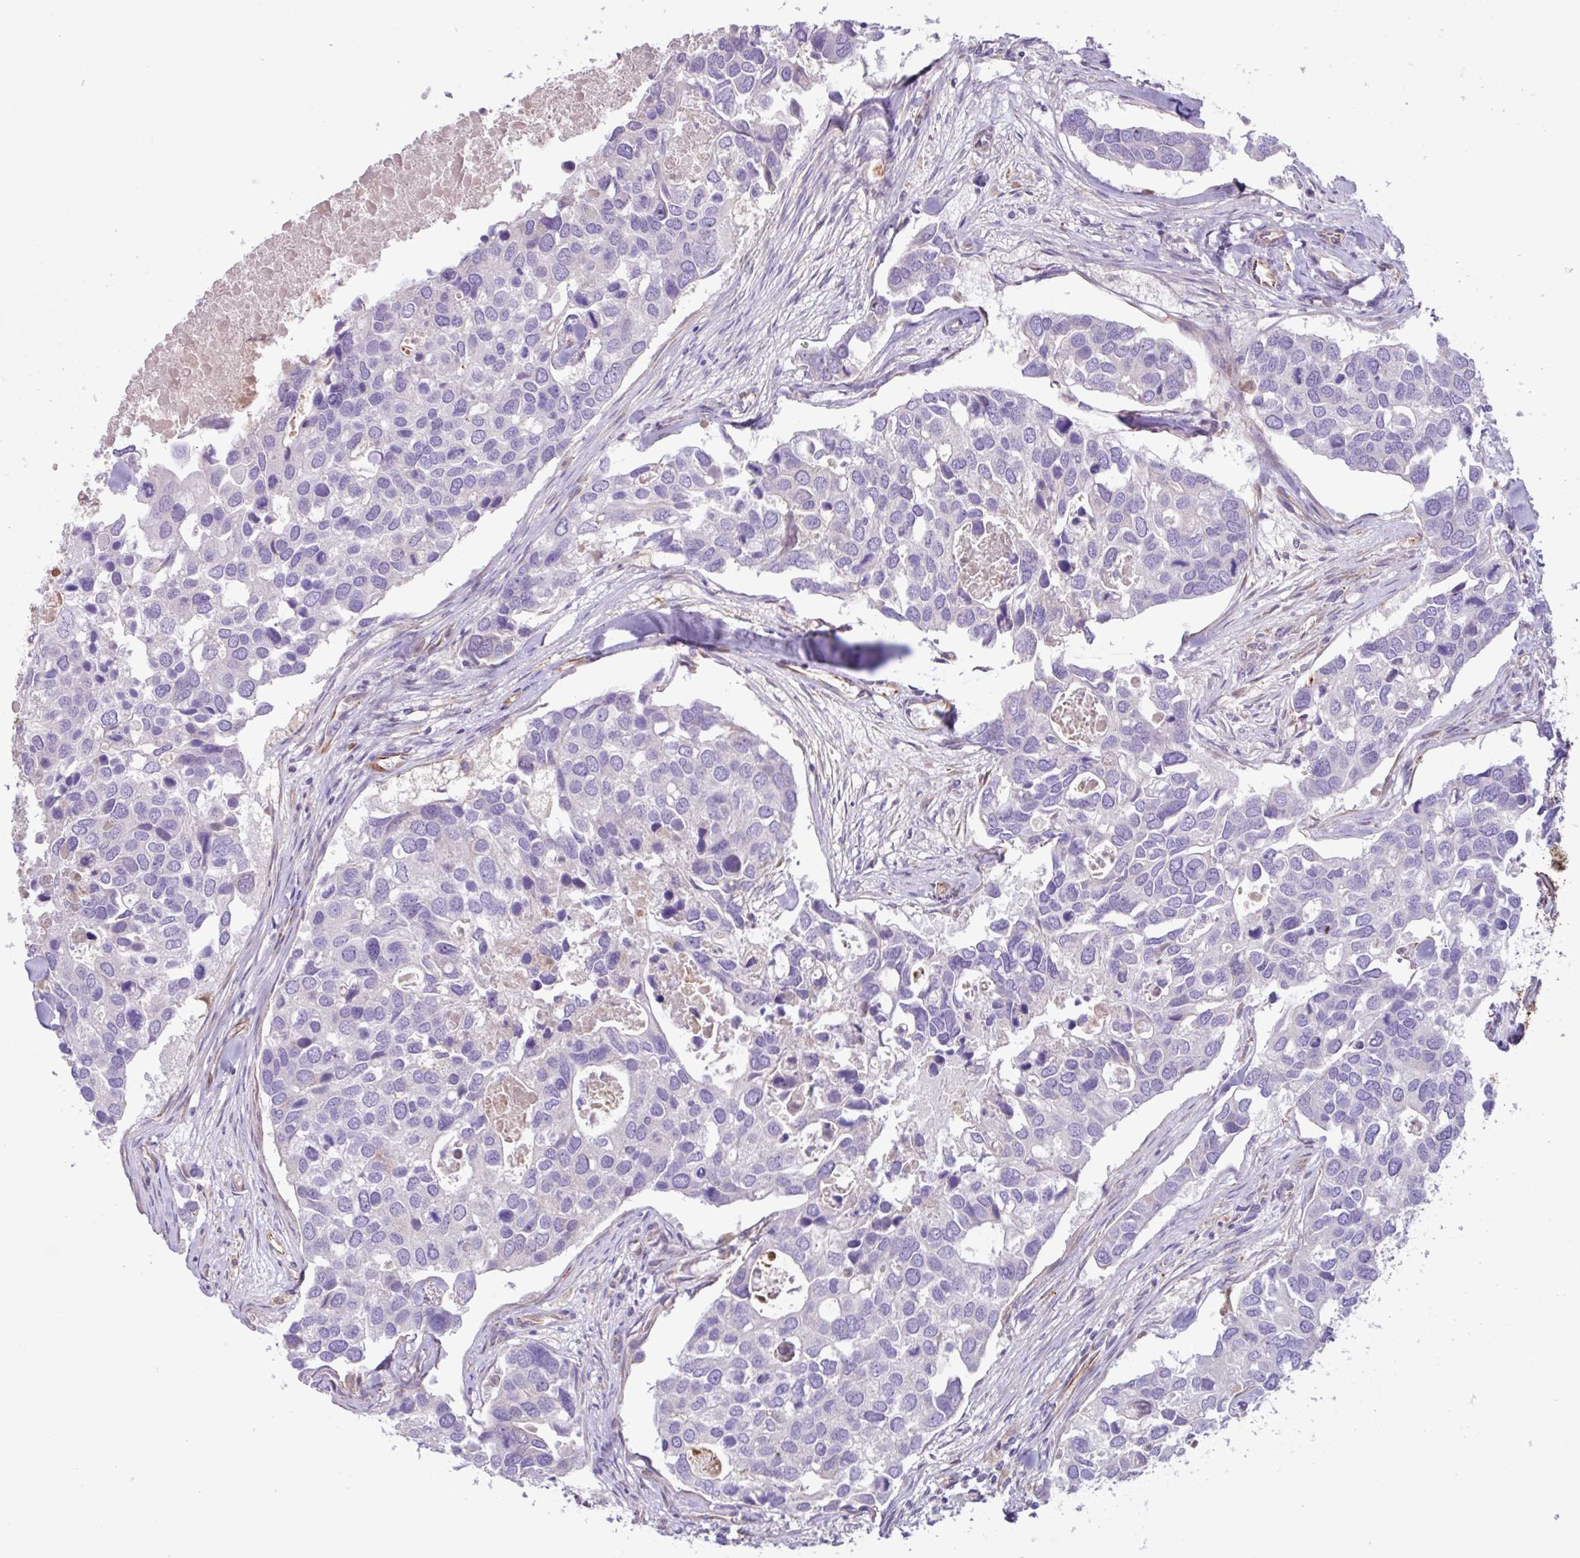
{"staining": {"intensity": "negative", "quantity": "none", "location": "none"}, "tissue": "breast cancer", "cell_type": "Tumor cells", "image_type": "cancer", "snomed": [{"axis": "morphology", "description": "Duct carcinoma"}, {"axis": "topography", "description": "Breast"}], "caption": "Immunohistochemical staining of human breast cancer reveals no significant staining in tumor cells.", "gene": "MRM2", "patient": {"sex": "female", "age": 83}}